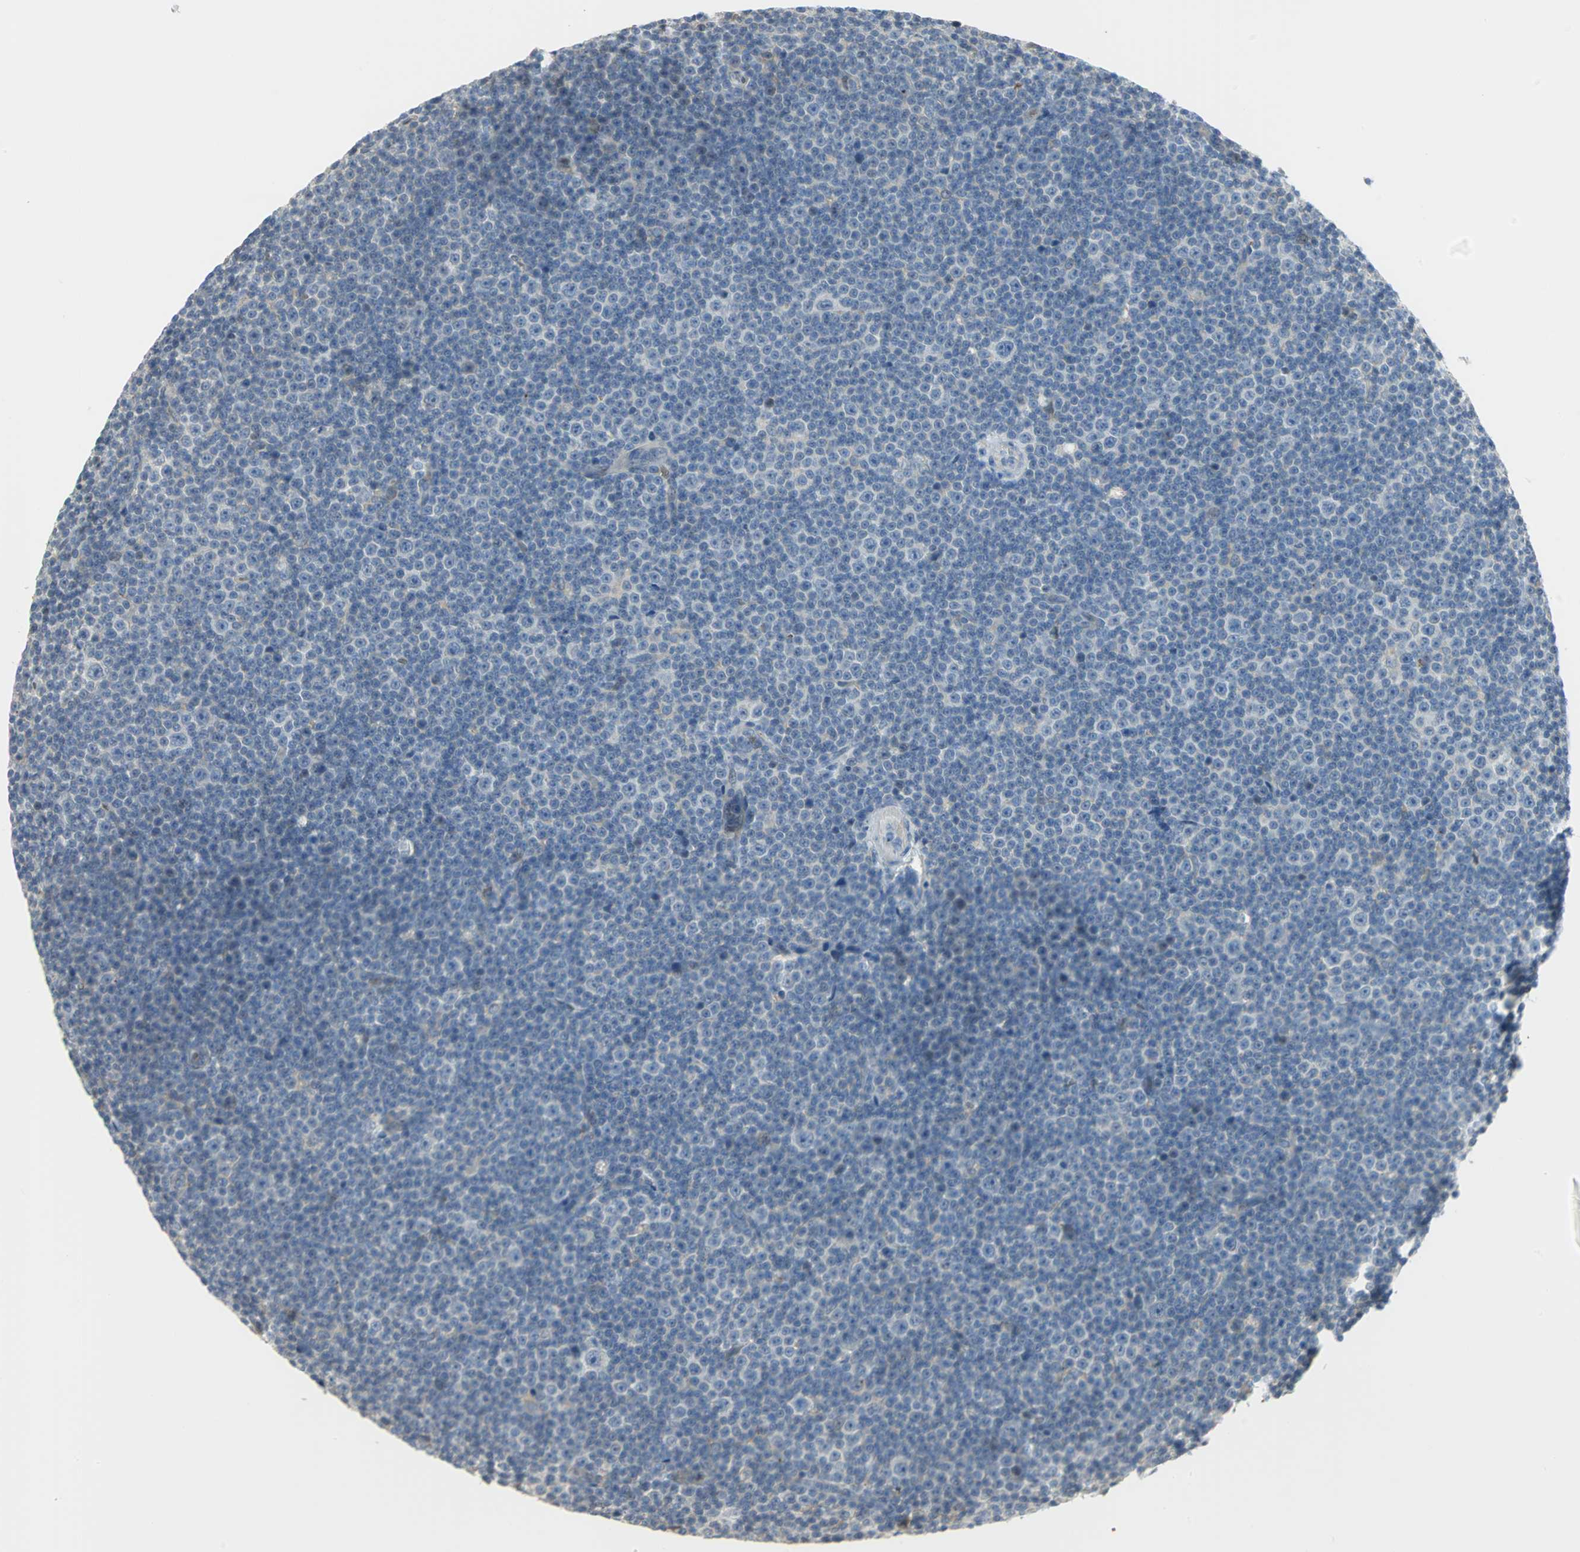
{"staining": {"intensity": "negative", "quantity": "none", "location": "none"}, "tissue": "lymphoma", "cell_type": "Tumor cells", "image_type": "cancer", "snomed": [{"axis": "morphology", "description": "Malignant lymphoma, non-Hodgkin's type, Low grade"}, {"axis": "topography", "description": "Lymph node"}], "caption": "The histopathology image displays no staining of tumor cells in lymphoma.", "gene": "ANK1", "patient": {"sex": "female", "age": 67}}